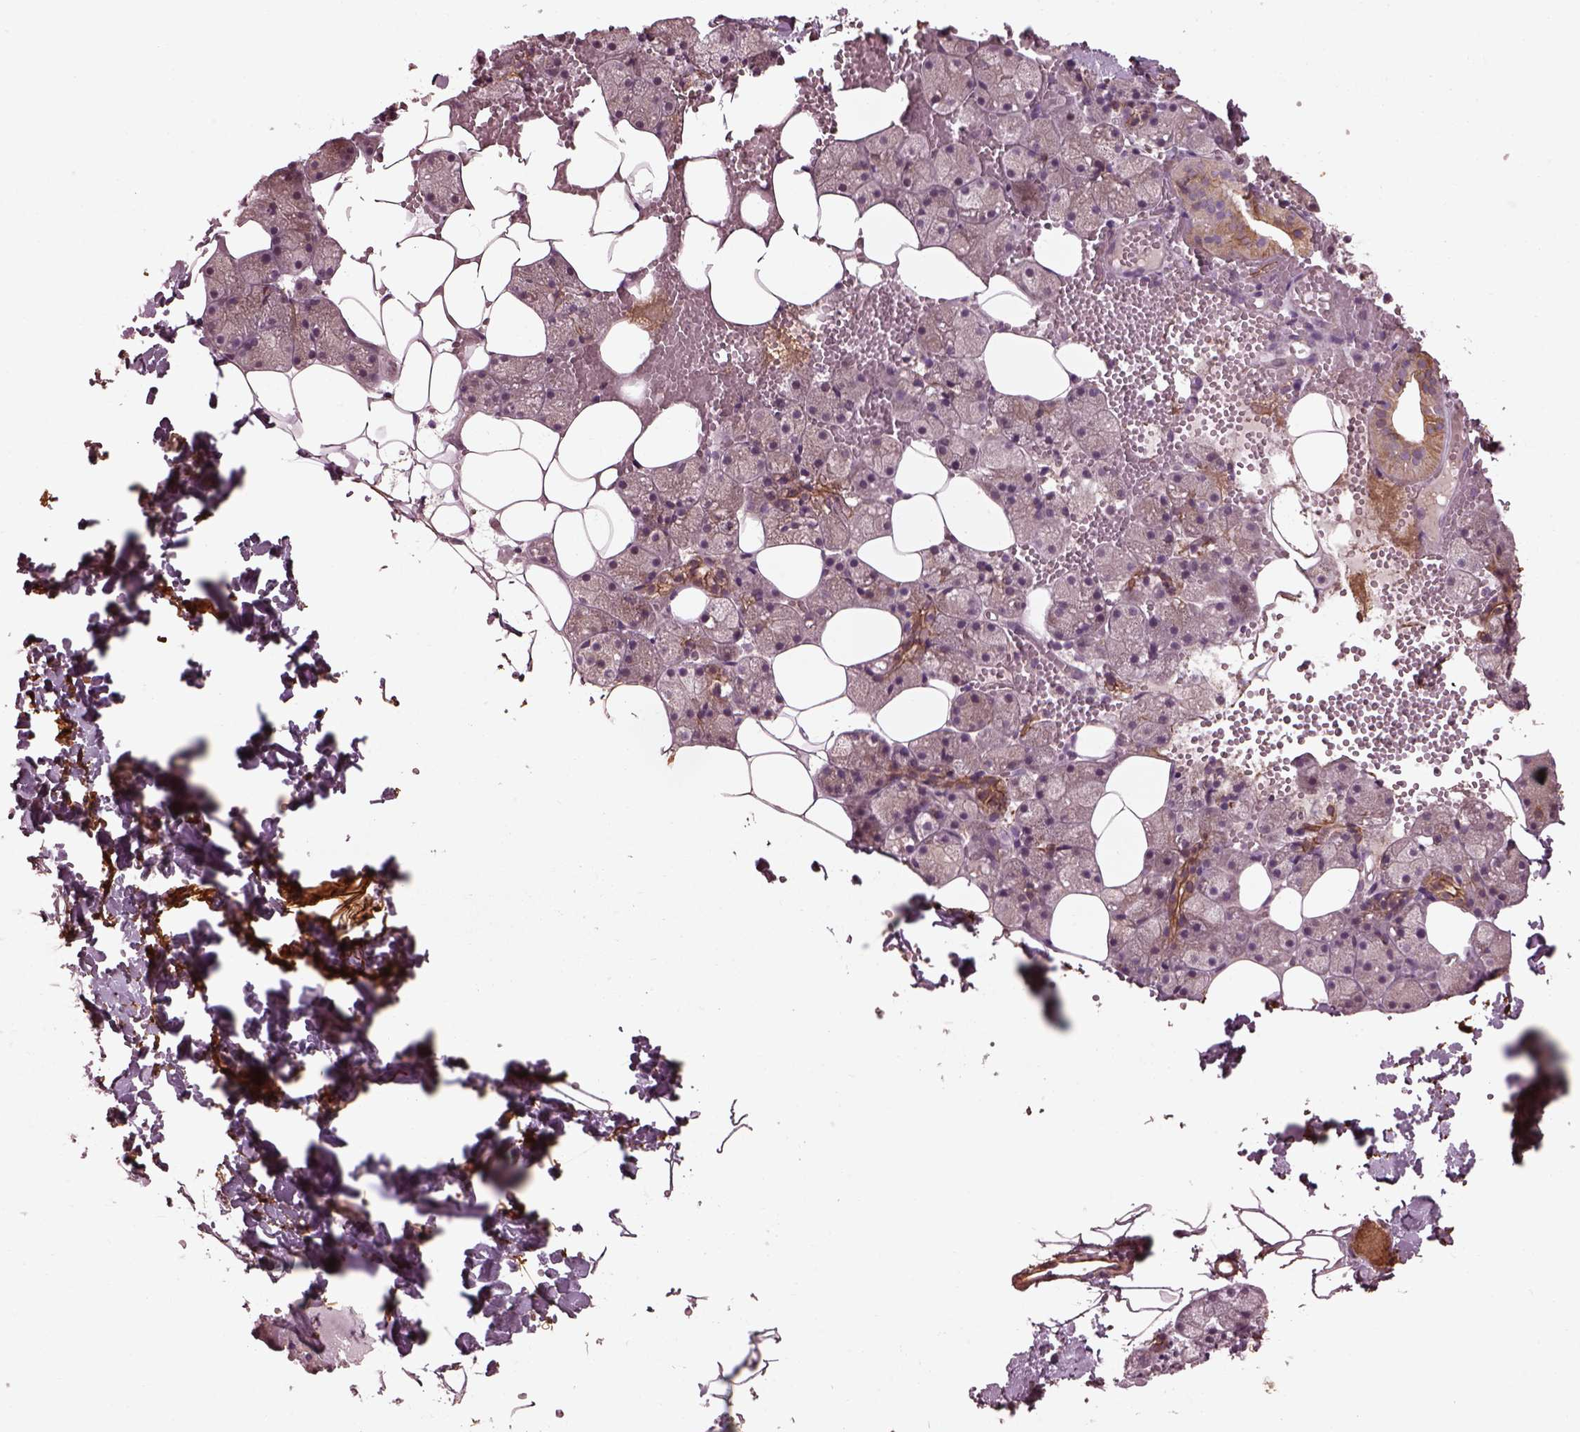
{"staining": {"intensity": "moderate", "quantity": "<25%", "location": "cytoplasmic/membranous"}, "tissue": "salivary gland", "cell_type": "Glandular cells", "image_type": "normal", "snomed": [{"axis": "morphology", "description": "Normal tissue, NOS"}, {"axis": "topography", "description": "Salivary gland"}], "caption": "An immunohistochemistry histopathology image of benign tissue is shown. Protein staining in brown shows moderate cytoplasmic/membranous positivity in salivary gland within glandular cells.", "gene": "EFEMP1", "patient": {"sex": "male", "age": 38}}